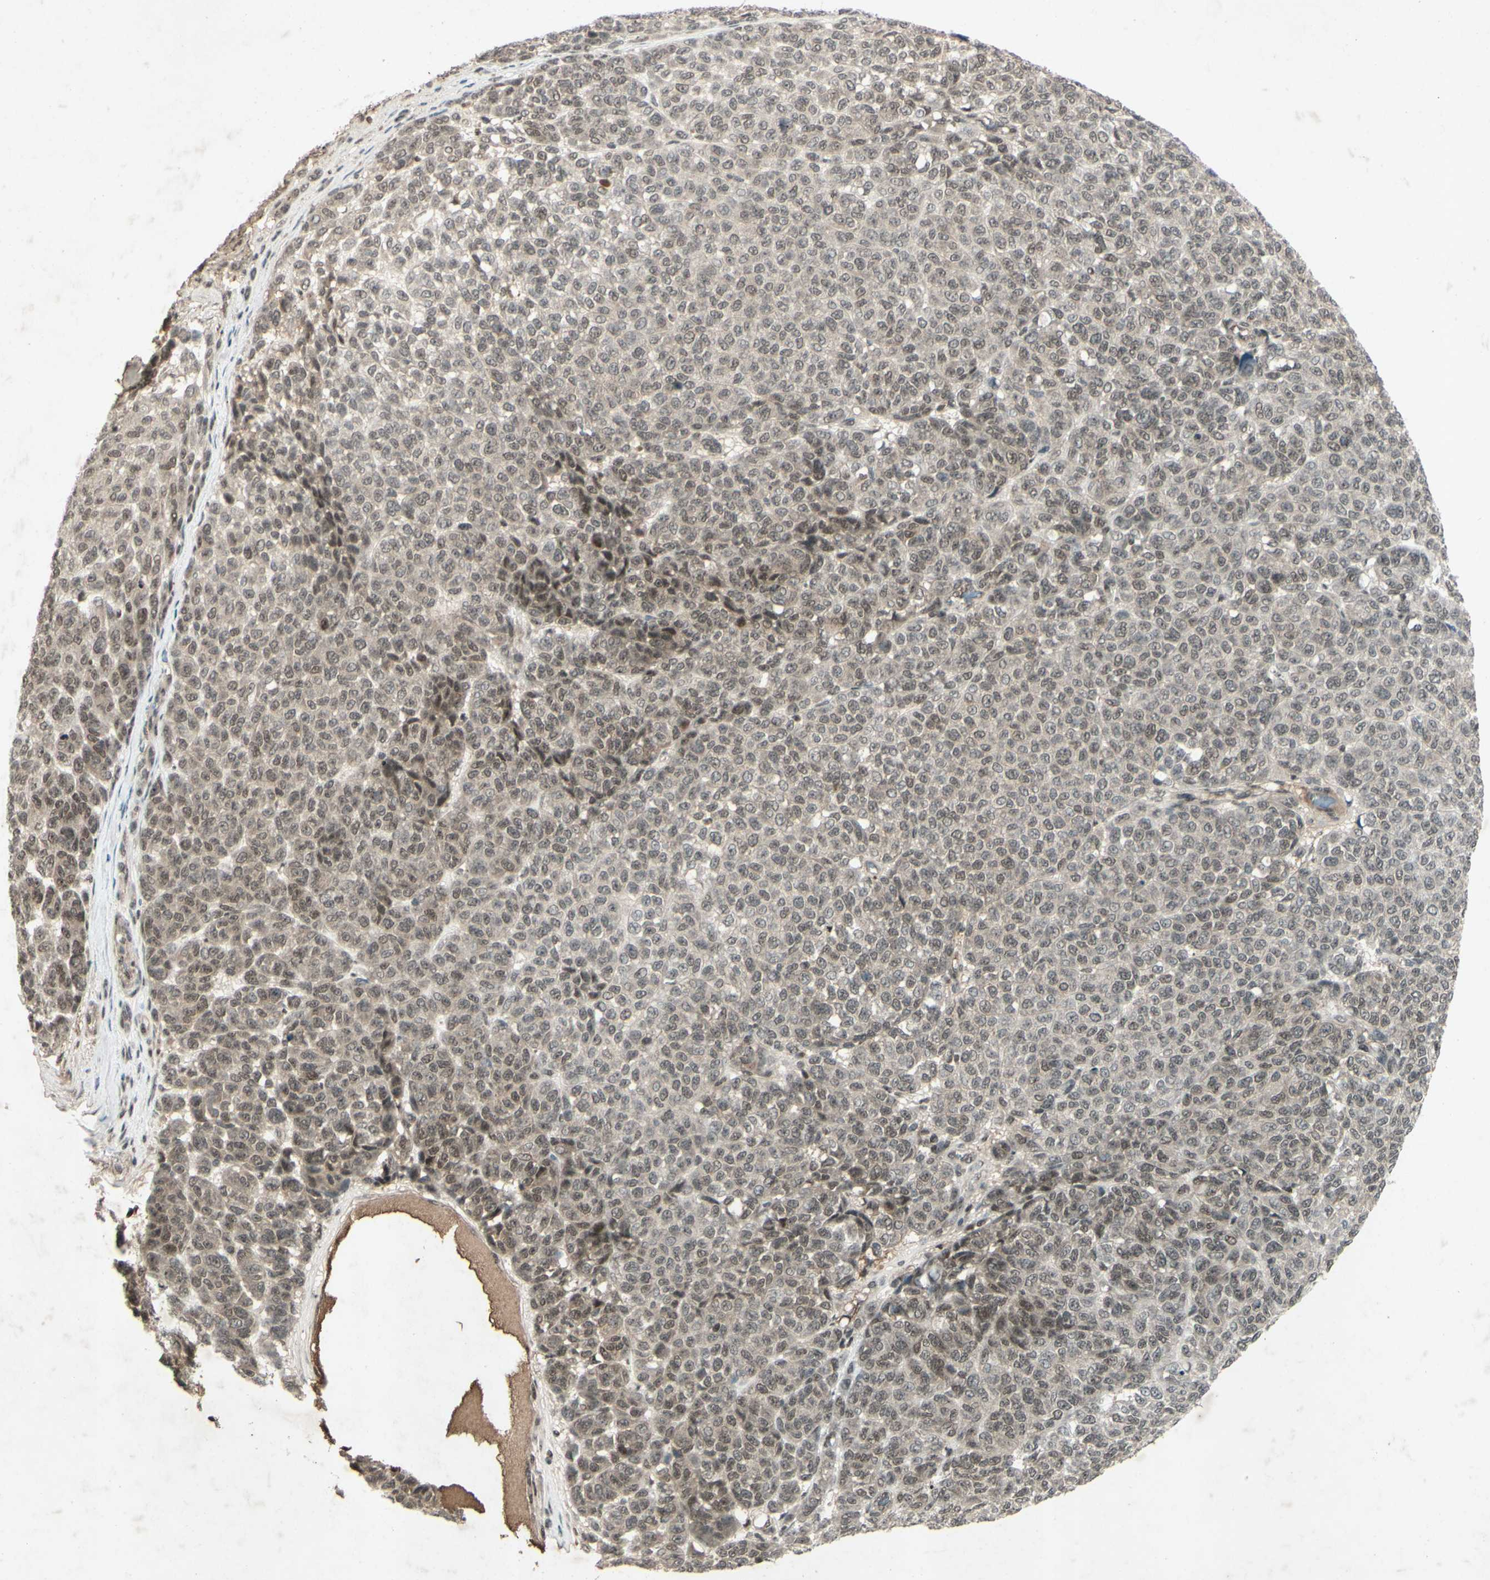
{"staining": {"intensity": "weak", "quantity": ">75%", "location": "nuclear"}, "tissue": "melanoma", "cell_type": "Tumor cells", "image_type": "cancer", "snomed": [{"axis": "morphology", "description": "Malignant melanoma, NOS"}, {"axis": "topography", "description": "Skin"}], "caption": "This is an image of immunohistochemistry staining of melanoma, which shows weak staining in the nuclear of tumor cells.", "gene": "SNW1", "patient": {"sex": "male", "age": 59}}